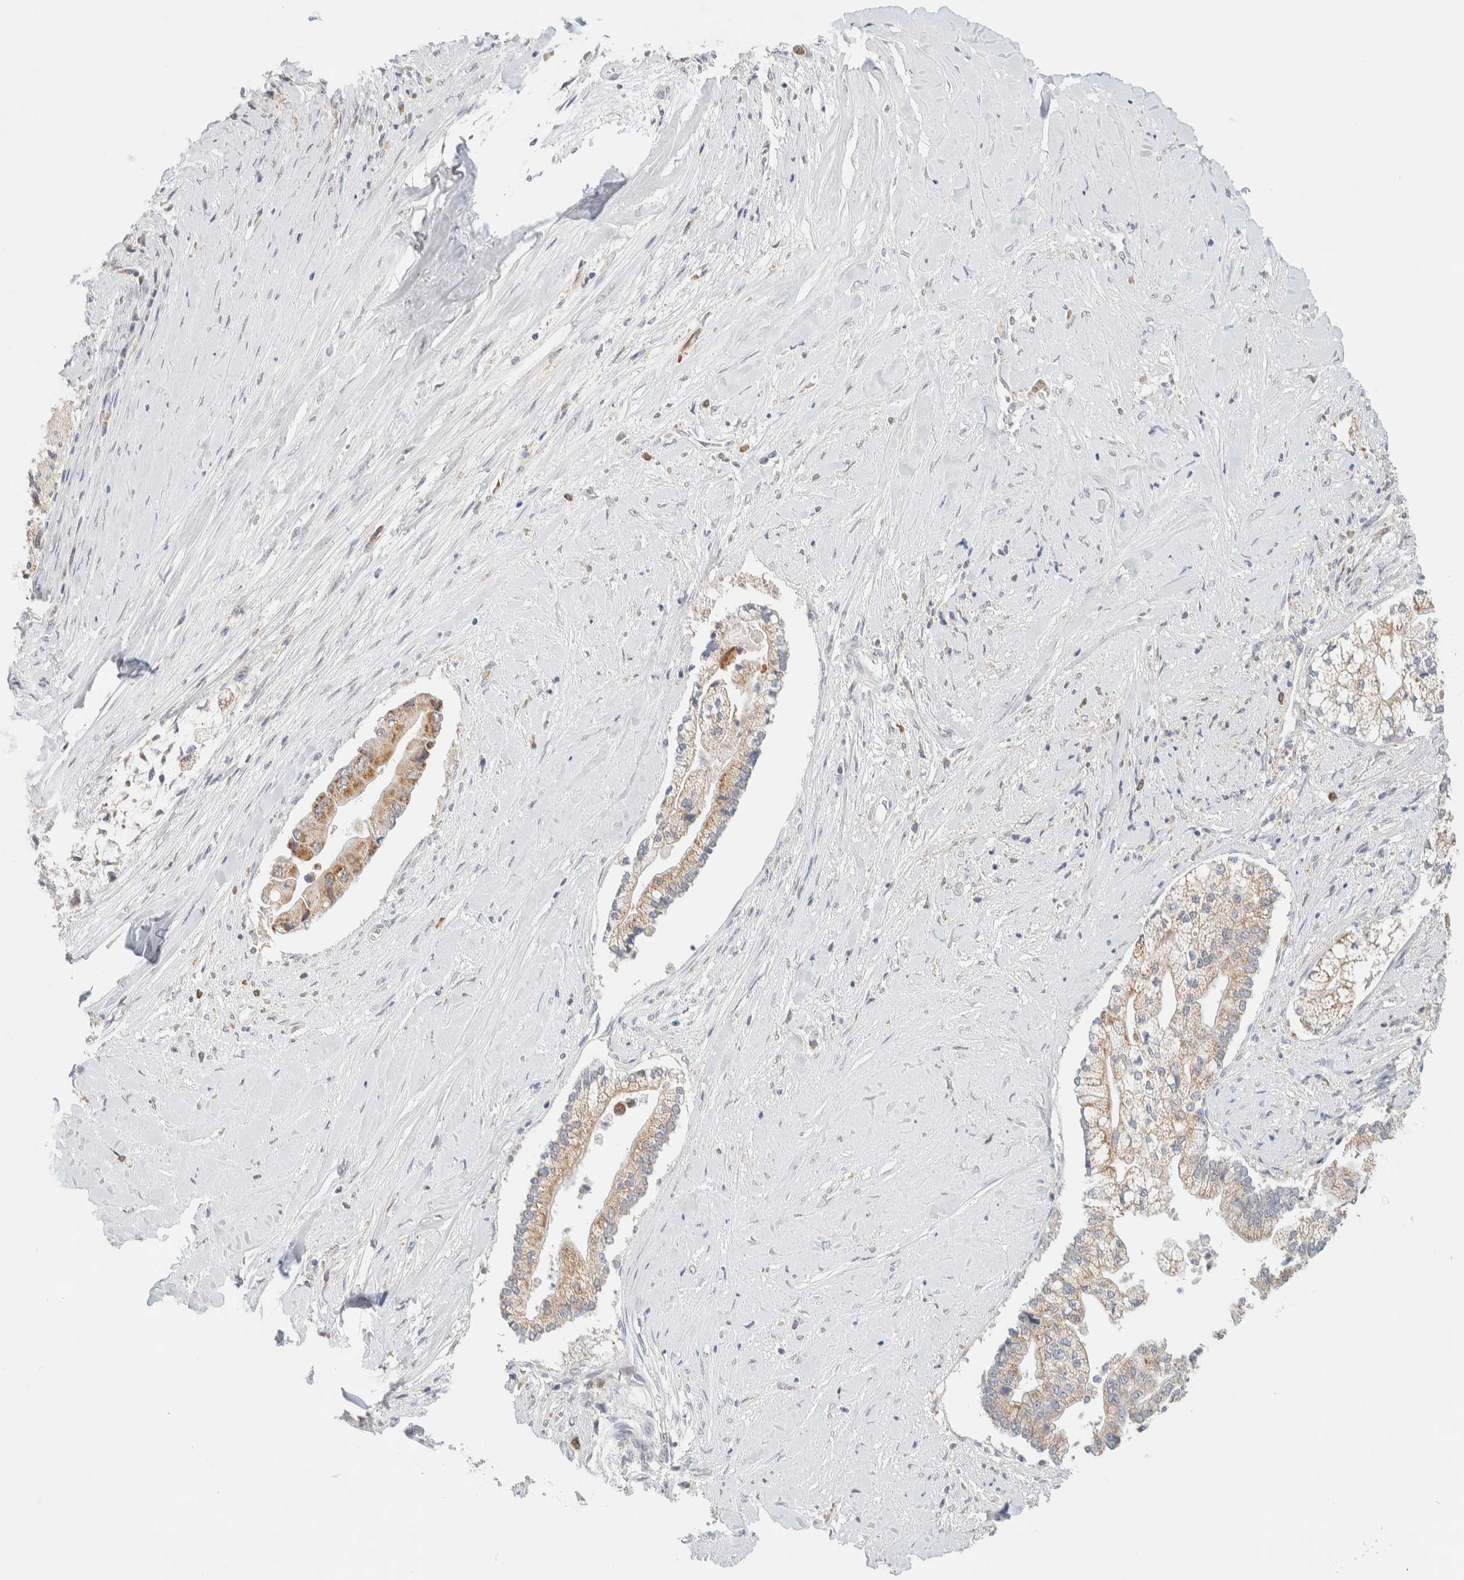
{"staining": {"intensity": "moderate", "quantity": ">75%", "location": "cytoplasmic/membranous"}, "tissue": "liver cancer", "cell_type": "Tumor cells", "image_type": "cancer", "snomed": [{"axis": "morphology", "description": "Cholangiocarcinoma"}, {"axis": "topography", "description": "Liver"}], "caption": "Immunohistochemistry micrograph of neoplastic tissue: human cholangiocarcinoma (liver) stained using immunohistochemistry displays medium levels of moderate protein expression localized specifically in the cytoplasmic/membranous of tumor cells, appearing as a cytoplasmic/membranous brown color.", "gene": "HDHD3", "patient": {"sex": "male", "age": 50}}